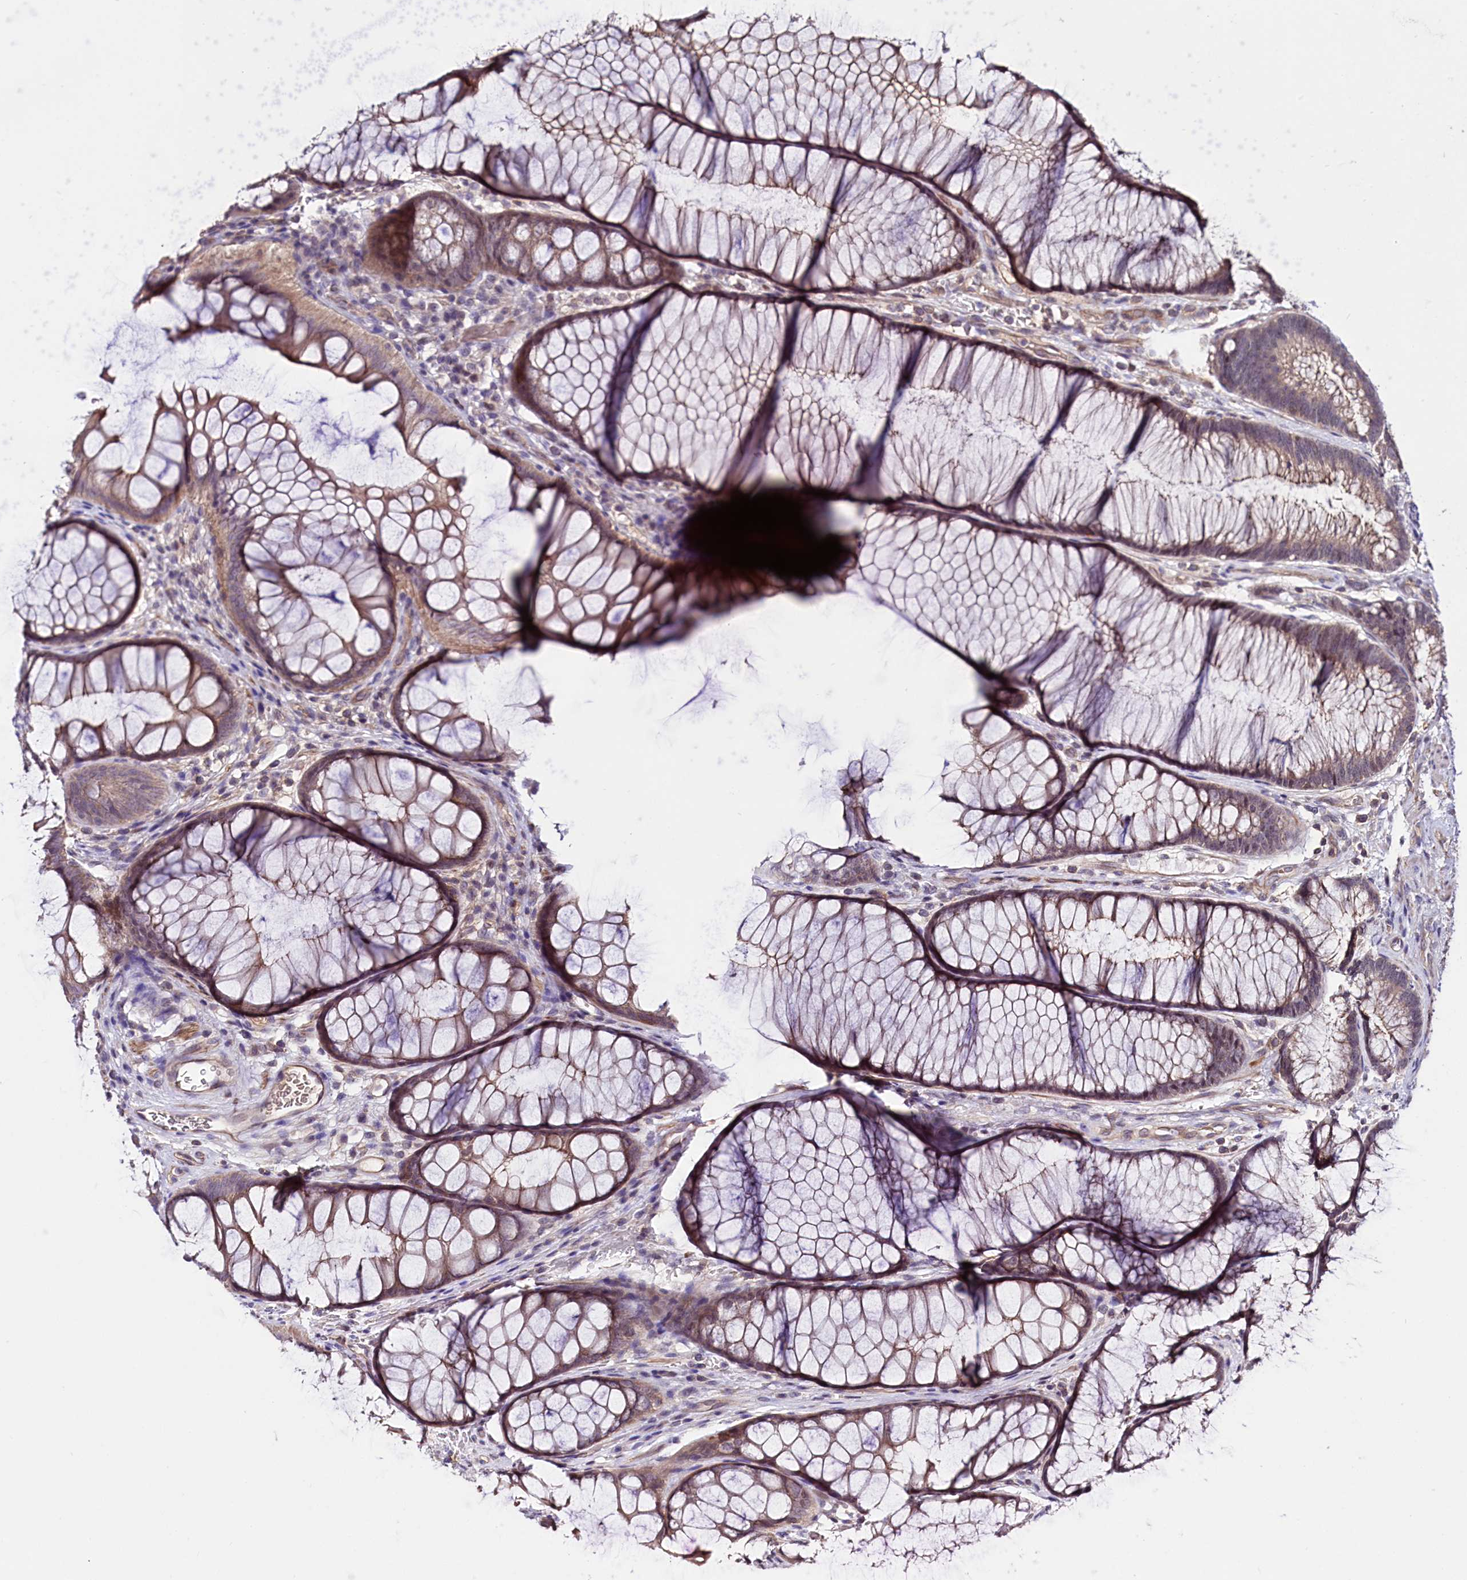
{"staining": {"intensity": "strong", "quantity": ">75%", "location": "cytoplasmic/membranous"}, "tissue": "colon", "cell_type": "Endothelial cells", "image_type": "normal", "snomed": [{"axis": "morphology", "description": "Normal tissue, NOS"}, {"axis": "topography", "description": "Colon"}], "caption": "Colon was stained to show a protein in brown. There is high levels of strong cytoplasmic/membranous expression in approximately >75% of endothelial cells.", "gene": "TAFAZZIN", "patient": {"sex": "female", "age": 82}}